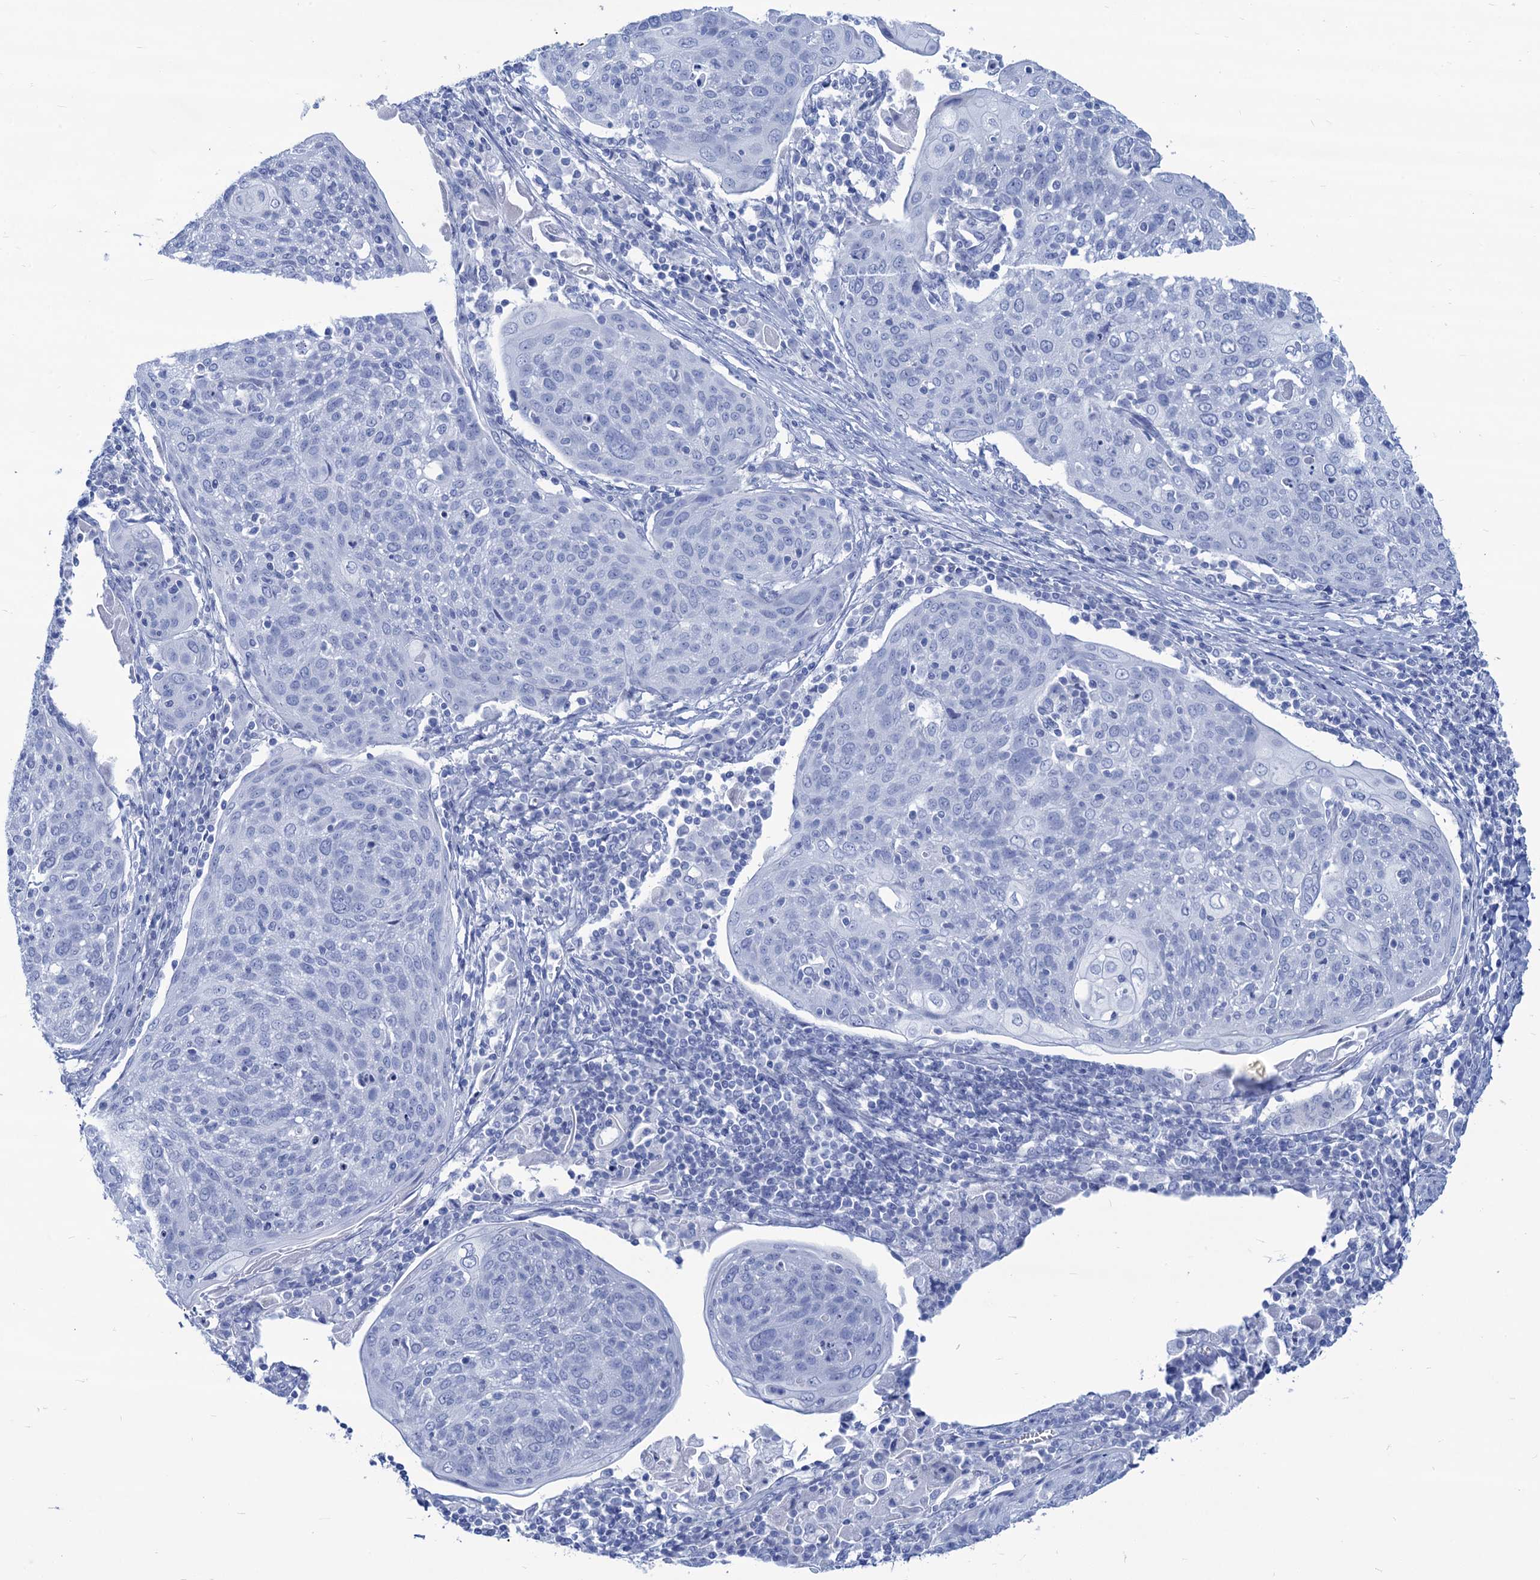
{"staining": {"intensity": "negative", "quantity": "none", "location": "none"}, "tissue": "cervical cancer", "cell_type": "Tumor cells", "image_type": "cancer", "snomed": [{"axis": "morphology", "description": "Squamous cell carcinoma, NOS"}, {"axis": "topography", "description": "Cervix"}], "caption": "Tumor cells are negative for protein expression in human cervical squamous cell carcinoma.", "gene": "CABYR", "patient": {"sex": "female", "age": 67}}